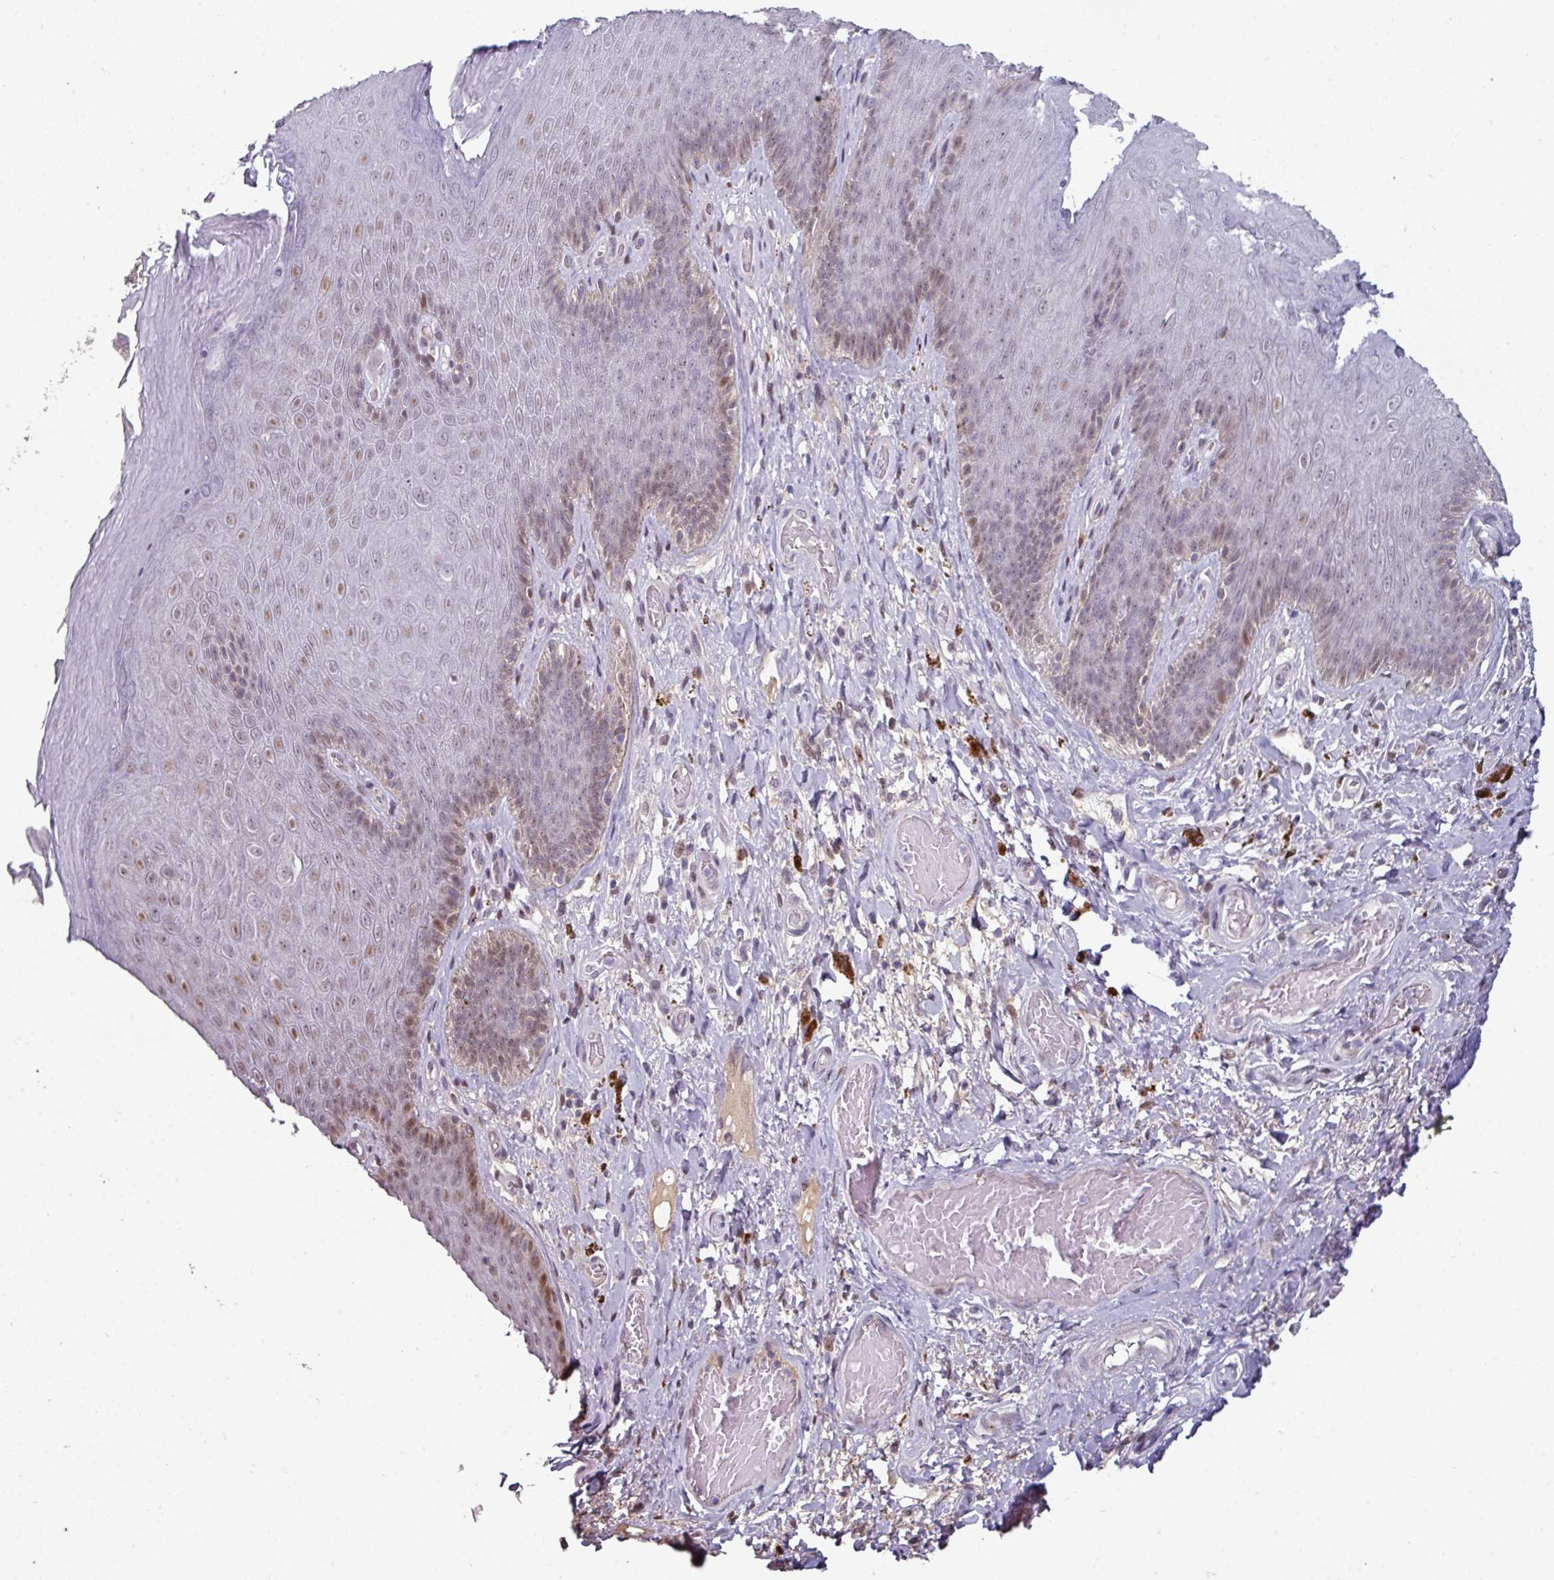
{"staining": {"intensity": "moderate", "quantity": "25%-75%", "location": "nuclear"}, "tissue": "skin", "cell_type": "Epidermal cells", "image_type": "normal", "snomed": [{"axis": "morphology", "description": "Normal tissue, NOS"}, {"axis": "topography", "description": "Anal"}, {"axis": "topography", "description": "Peripheral nerve tissue"}], "caption": "Immunohistochemistry image of normal human skin stained for a protein (brown), which exhibits medium levels of moderate nuclear staining in about 25%-75% of epidermal cells.", "gene": "SWSAP1", "patient": {"sex": "male", "age": 53}}